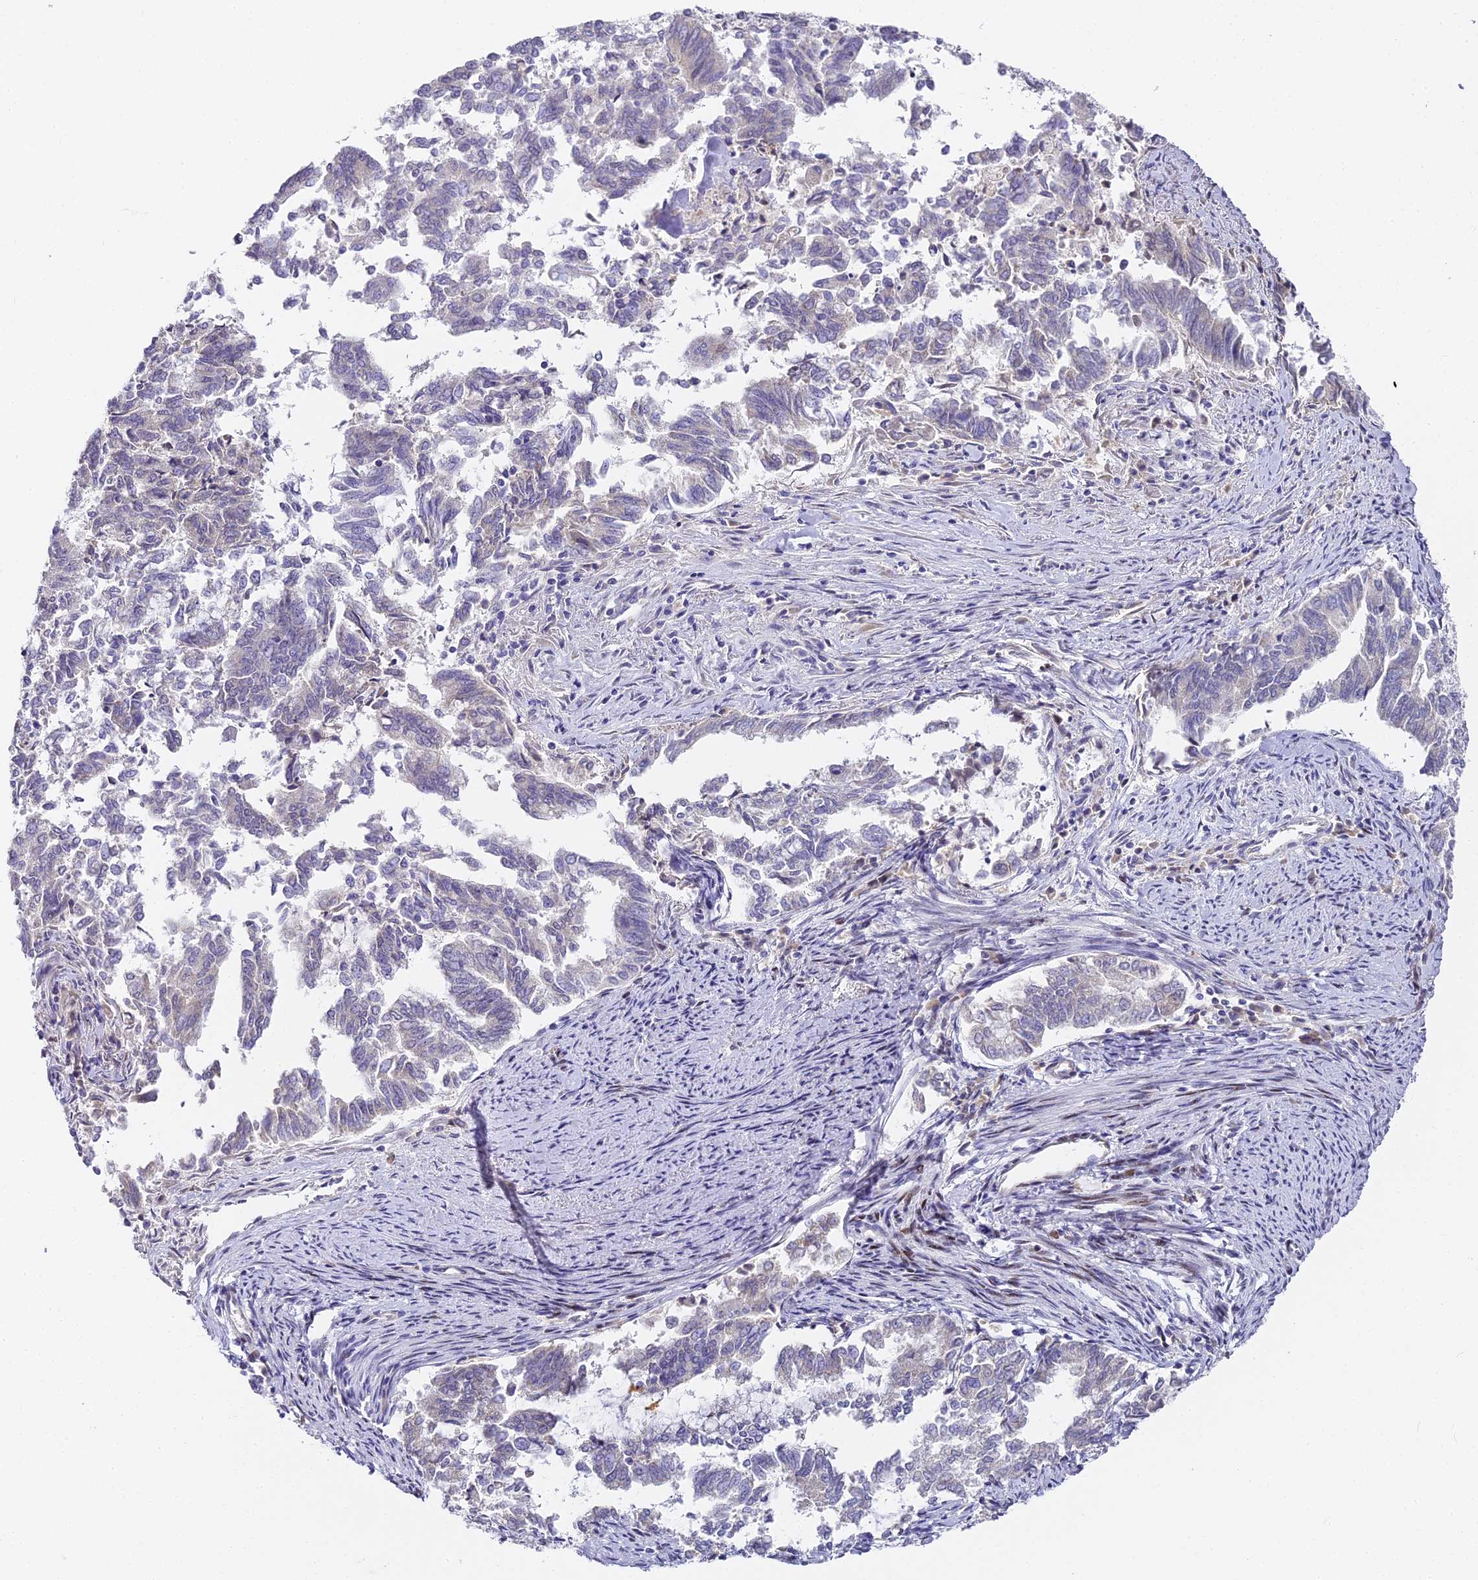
{"staining": {"intensity": "negative", "quantity": "none", "location": "none"}, "tissue": "endometrial cancer", "cell_type": "Tumor cells", "image_type": "cancer", "snomed": [{"axis": "morphology", "description": "Adenocarcinoma, NOS"}, {"axis": "topography", "description": "Endometrium"}], "caption": "Immunohistochemistry histopathology image of human adenocarcinoma (endometrial) stained for a protein (brown), which shows no staining in tumor cells.", "gene": "SERP1", "patient": {"sex": "female", "age": 79}}